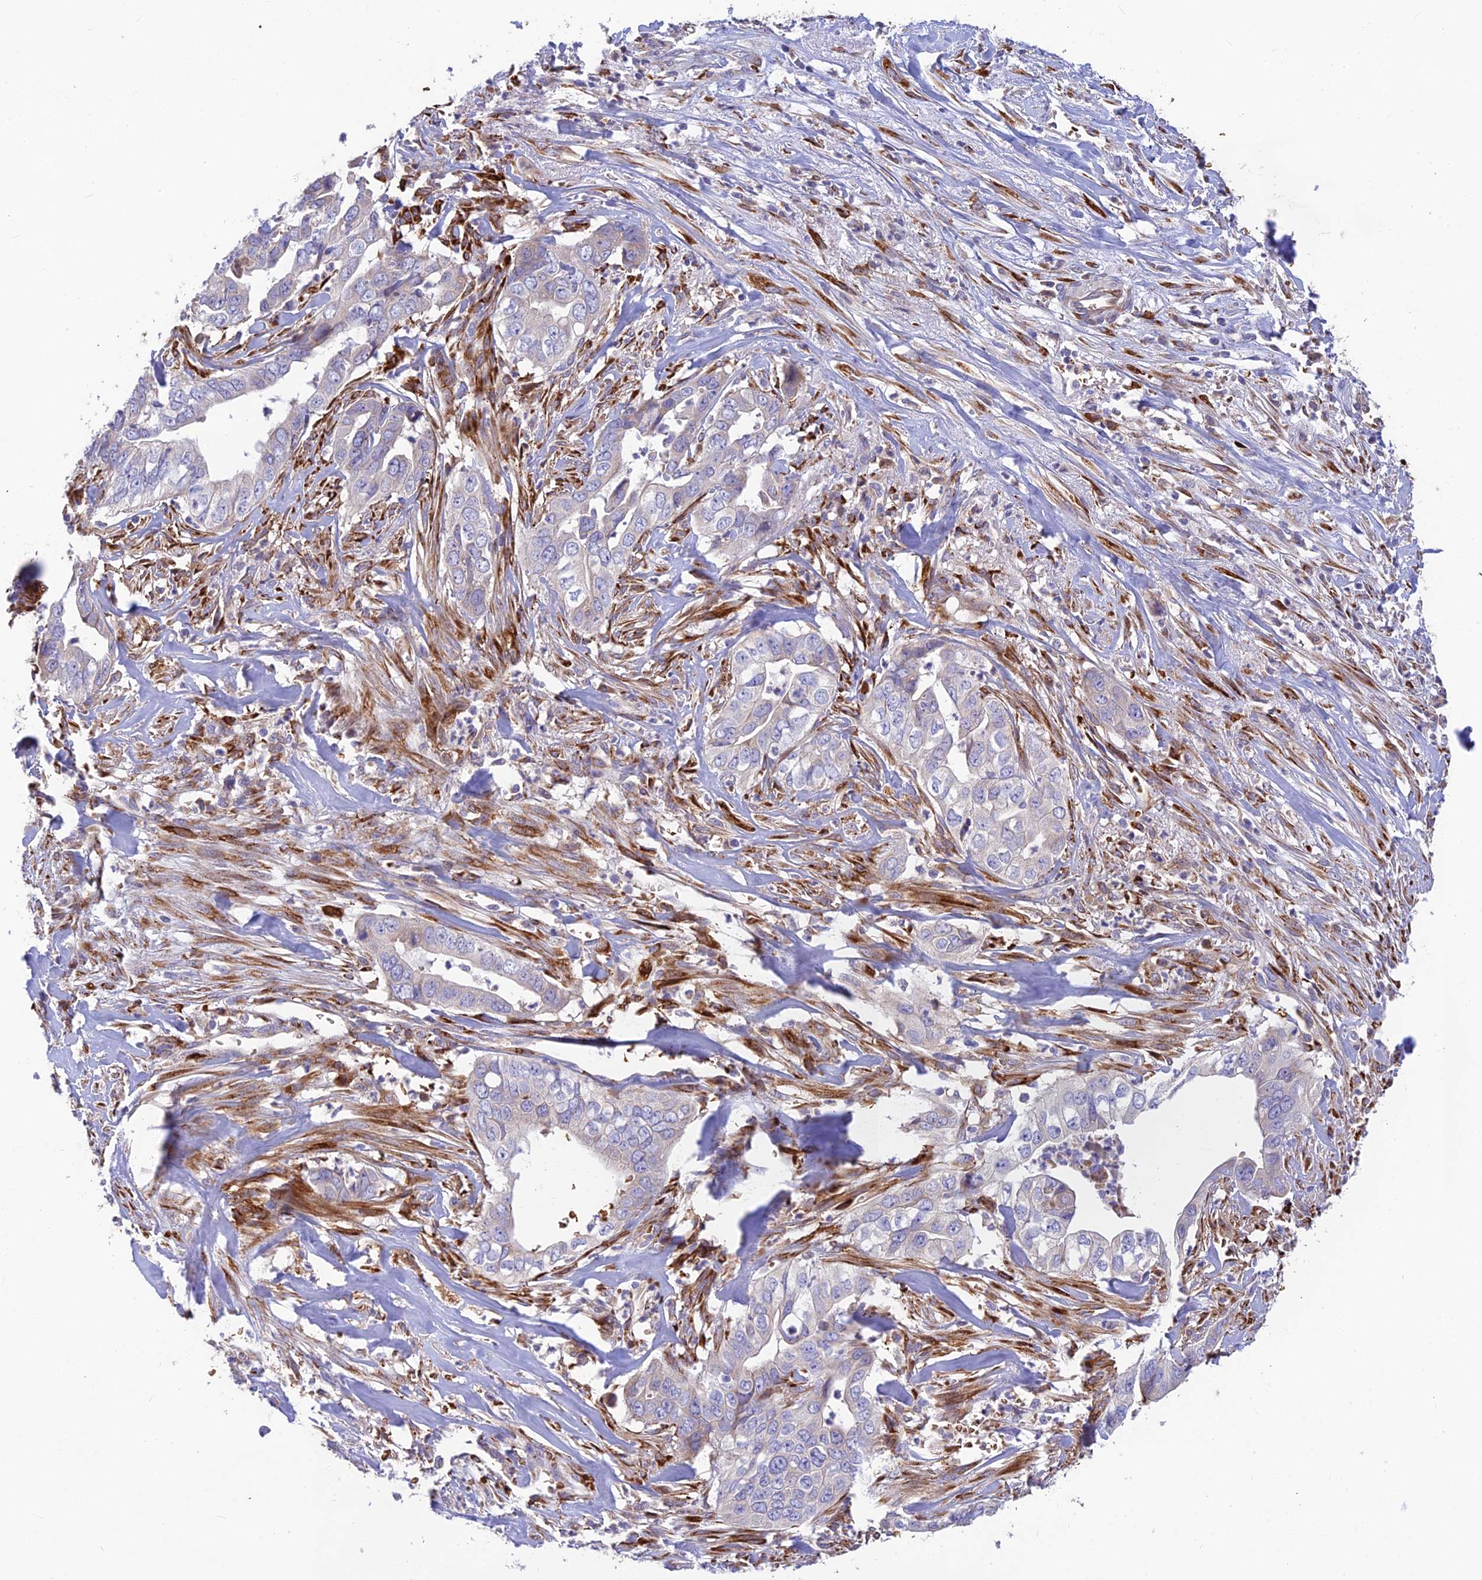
{"staining": {"intensity": "negative", "quantity": "none", "location": "none"}, "tissue": "liver cancer", "cell_type": "Tumor cells", "image_type": "cancer", "snomed": [{"axis": "morphology", "description": "Cholangiocarcinoma"}, {"axis": "topography", "description": "Liver"}], "caption": "Liver cancer (cholangiocarcinoma) was stained to show a protein in brown. There is no significant expression in tumor cells.", "gene": "UFSP2", "patient": {"sex": "female", "age": 79}}